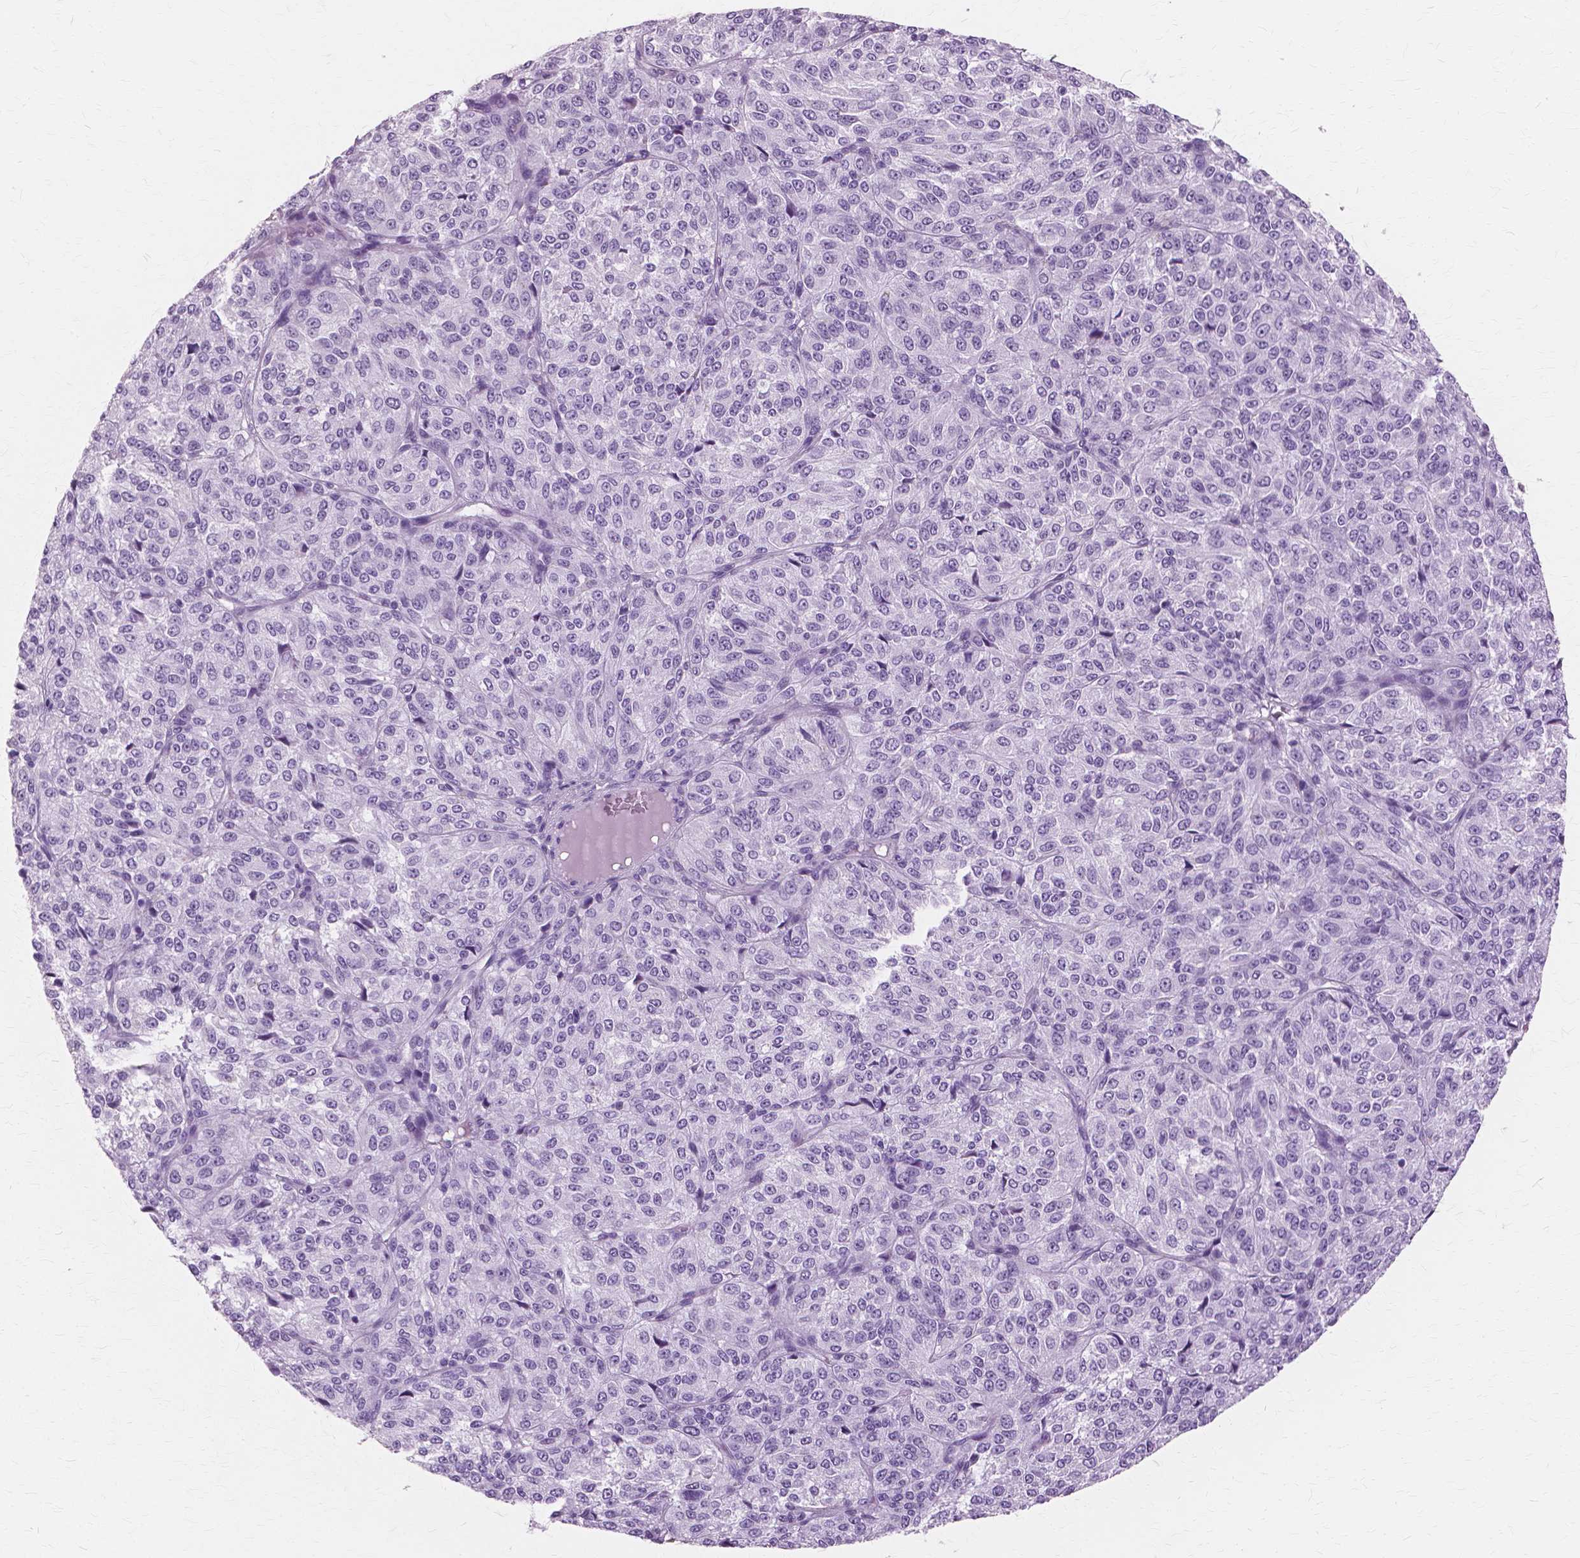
{"staining": {"intensity": "negative", "quantity": "none", "location": "none"}, "tissue": "melanoma", "cell_type": "Tumor cells", "image_type": "cancer", "snomed": [{"axis": "morphology", "description": "Malignant melanoma, Metastatic site"}, {"axis": "topography", "description": "Brain"}], "caption": "DAB immunohistochemical staining of human malignant melanoma (metastatic site) displays no significant staining in tumor cells.", "gene": "SFTPD", "patient": {"sex": "female", "age": 56}}